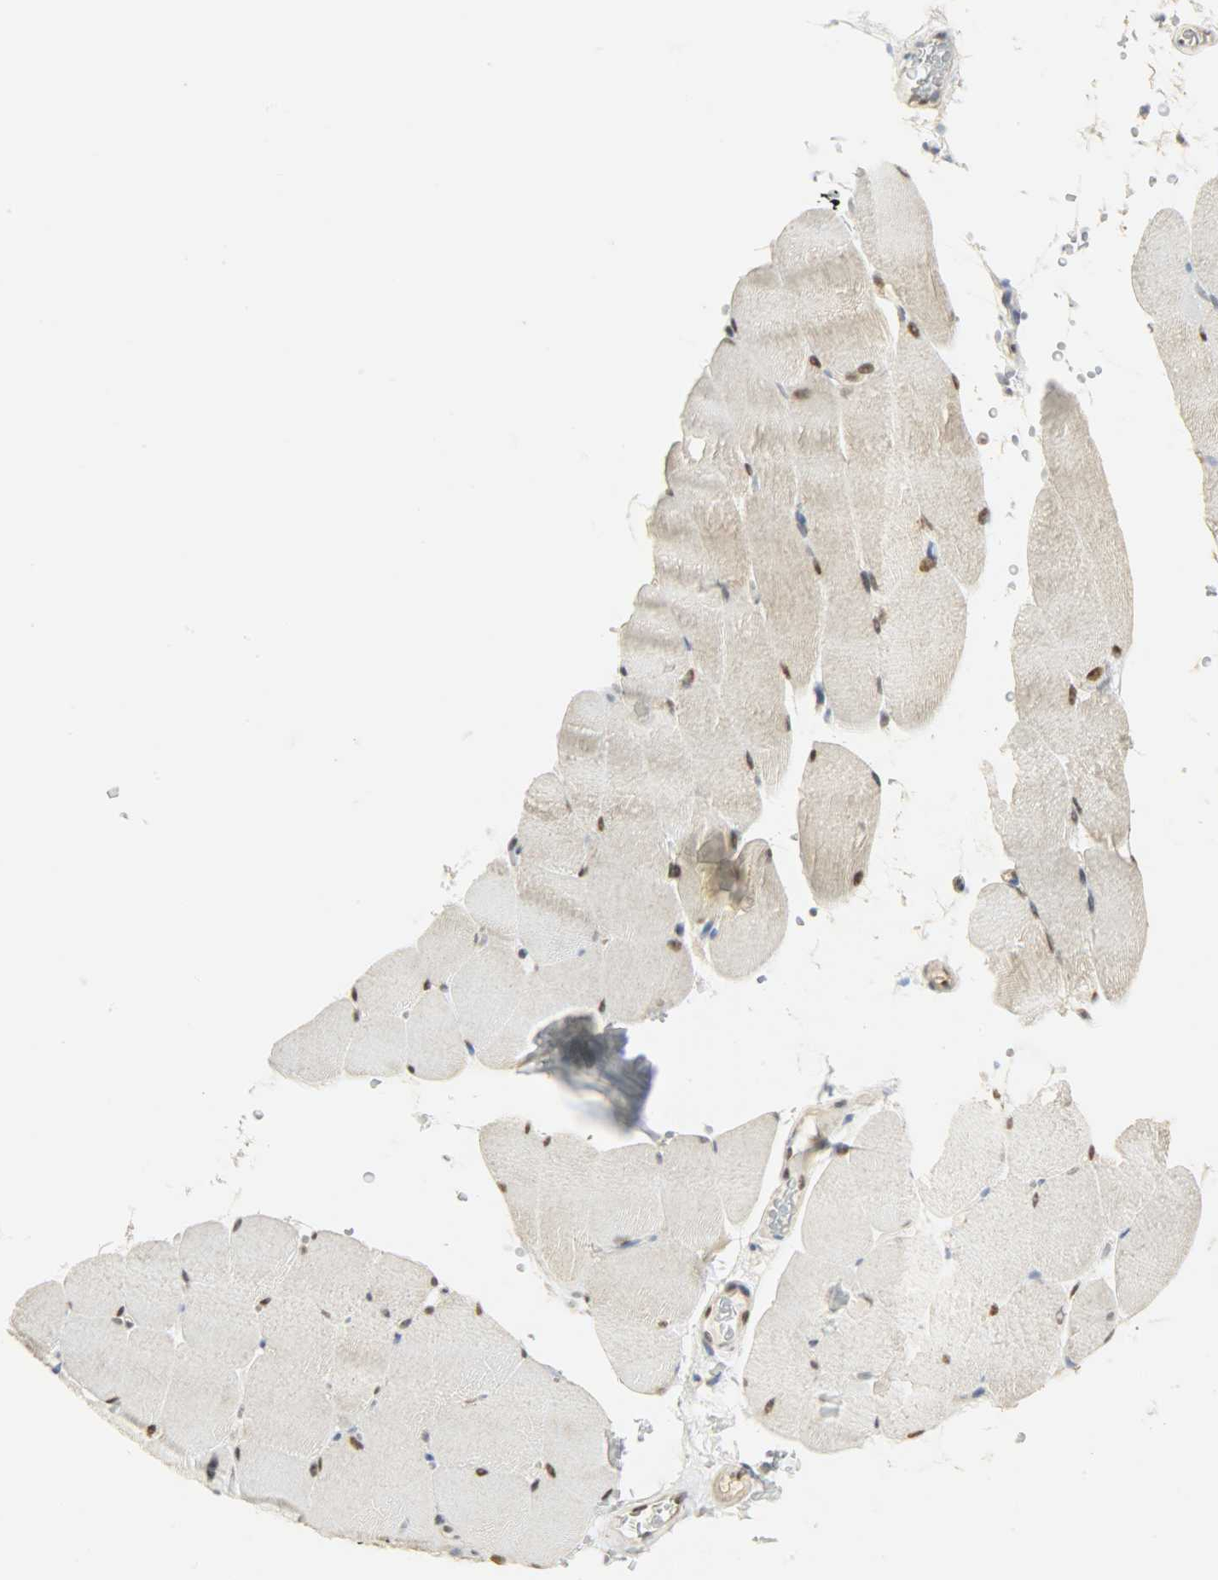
{"staining": {"intensity": "moderate", "quantity": "25%-75%", "location": "cytoplasmic/membranous,nuclear"}, "tissue": "skeletal muscle", "cell_type": "Myocytes", "image_type": "normal", "snomed": [{"axis": "morphology", "description": "Normal tissue, NOS"}, {"axis": "topography", "description": "Skeletal muscle"}], "caption": "Brown immunohistochemical staining in unremarkable skeletal muscle demonstrates moderate cytoplasmic/membranous,nuclear staining in approximately 25%-75% of myocytes. (DAB (3,3'-diaminobenzidine) = brown stain, brightfield microscopy at high magnification).", "gene": "NPEPL1", "patient": {"sex": "female", "age": 37}}